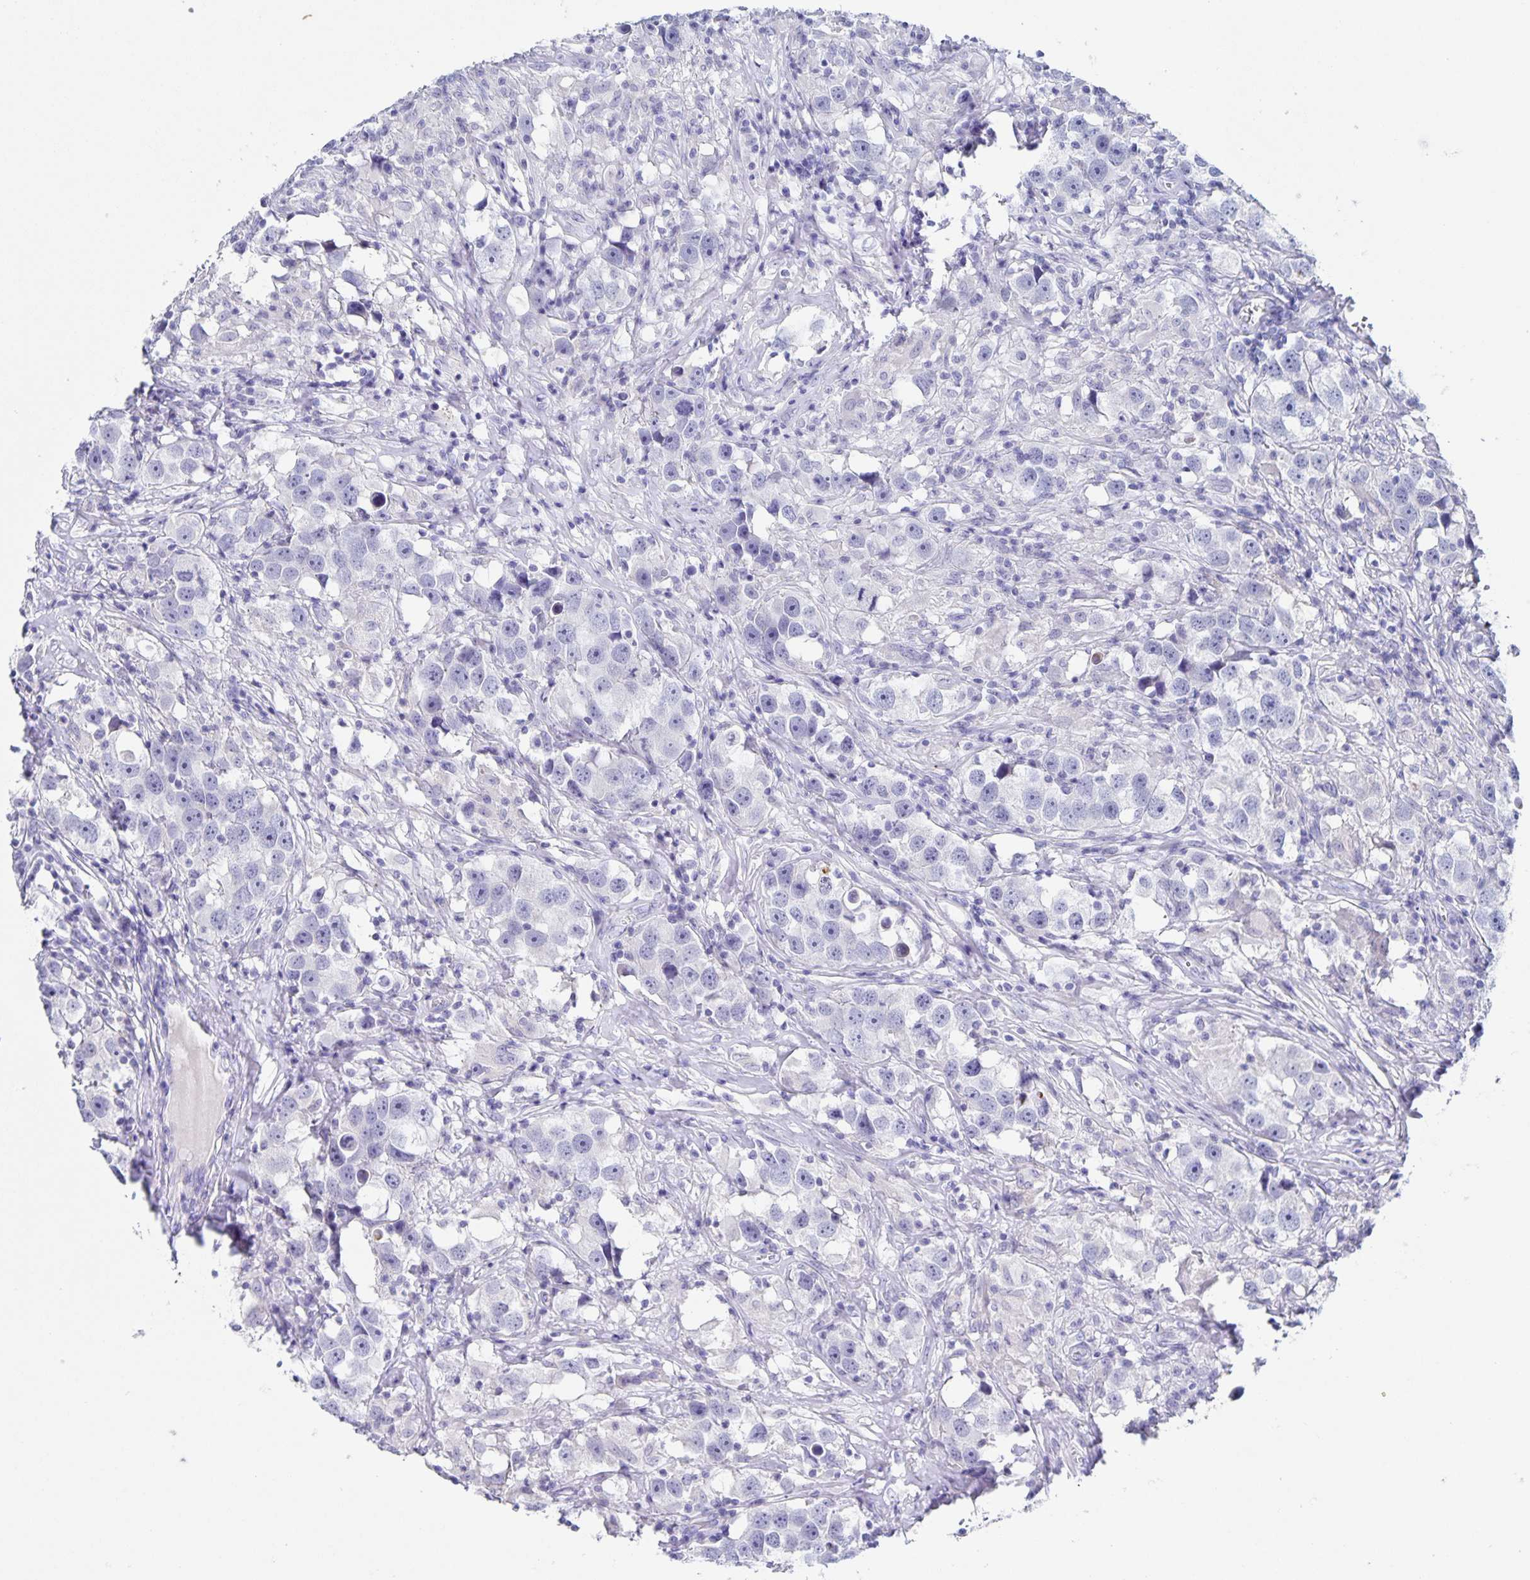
{"staining": {"intensity": "negative", "quantity": "none", "location": "none"}, "tissue": "testis cancer", "cell_type": "Tumor cells", "image_type": "cancer", "snomed": [{"axis": "morphology", "description": "Seminoma, NOS"}, {"axis": "topography", "description": "Testis"}], "caption": "High power microscopy photomicrograph of an immunohistochemistry (IHC) photomicrograph of testis seminoma, revealing no significant positivity in tumor cells.", "gene": "RPL36A", "patient": {"sex": "male", "age": 49}}